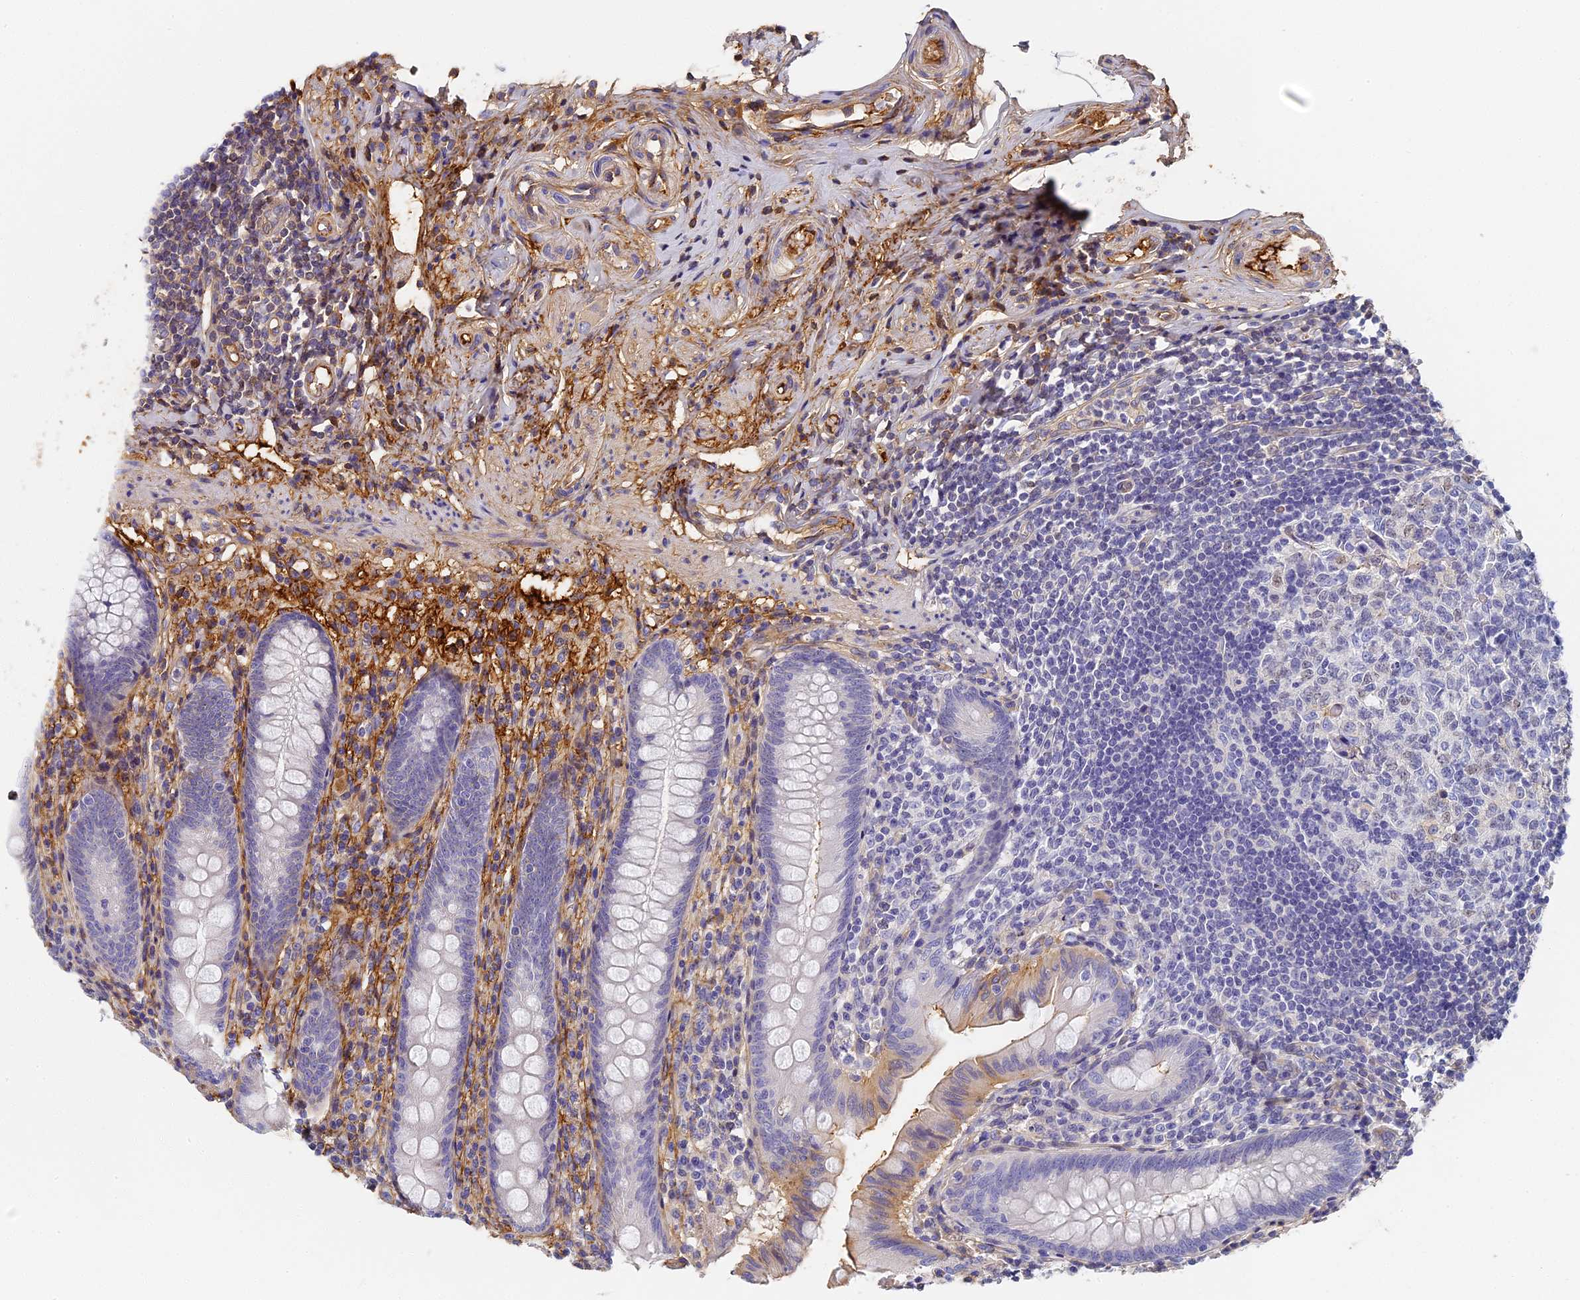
{"staining": {"intensity": "negative", "quantity": "none", "location": "none"}, "tissue": "appendix", "cell_type": "Glandular cells", "image_type": "normal", "snomed": [{"axis": "morphology", "description": "Normal tissue, NOS"}, {"axis": "topography", "description": "Appendix"}], "caption": "An image of human appendix is negative for staining in glandular cells. (IHC, brightfield microscopy, high magnification).", "gene": "ITIH1", "patient": {"sex": "male", "age": 55}}